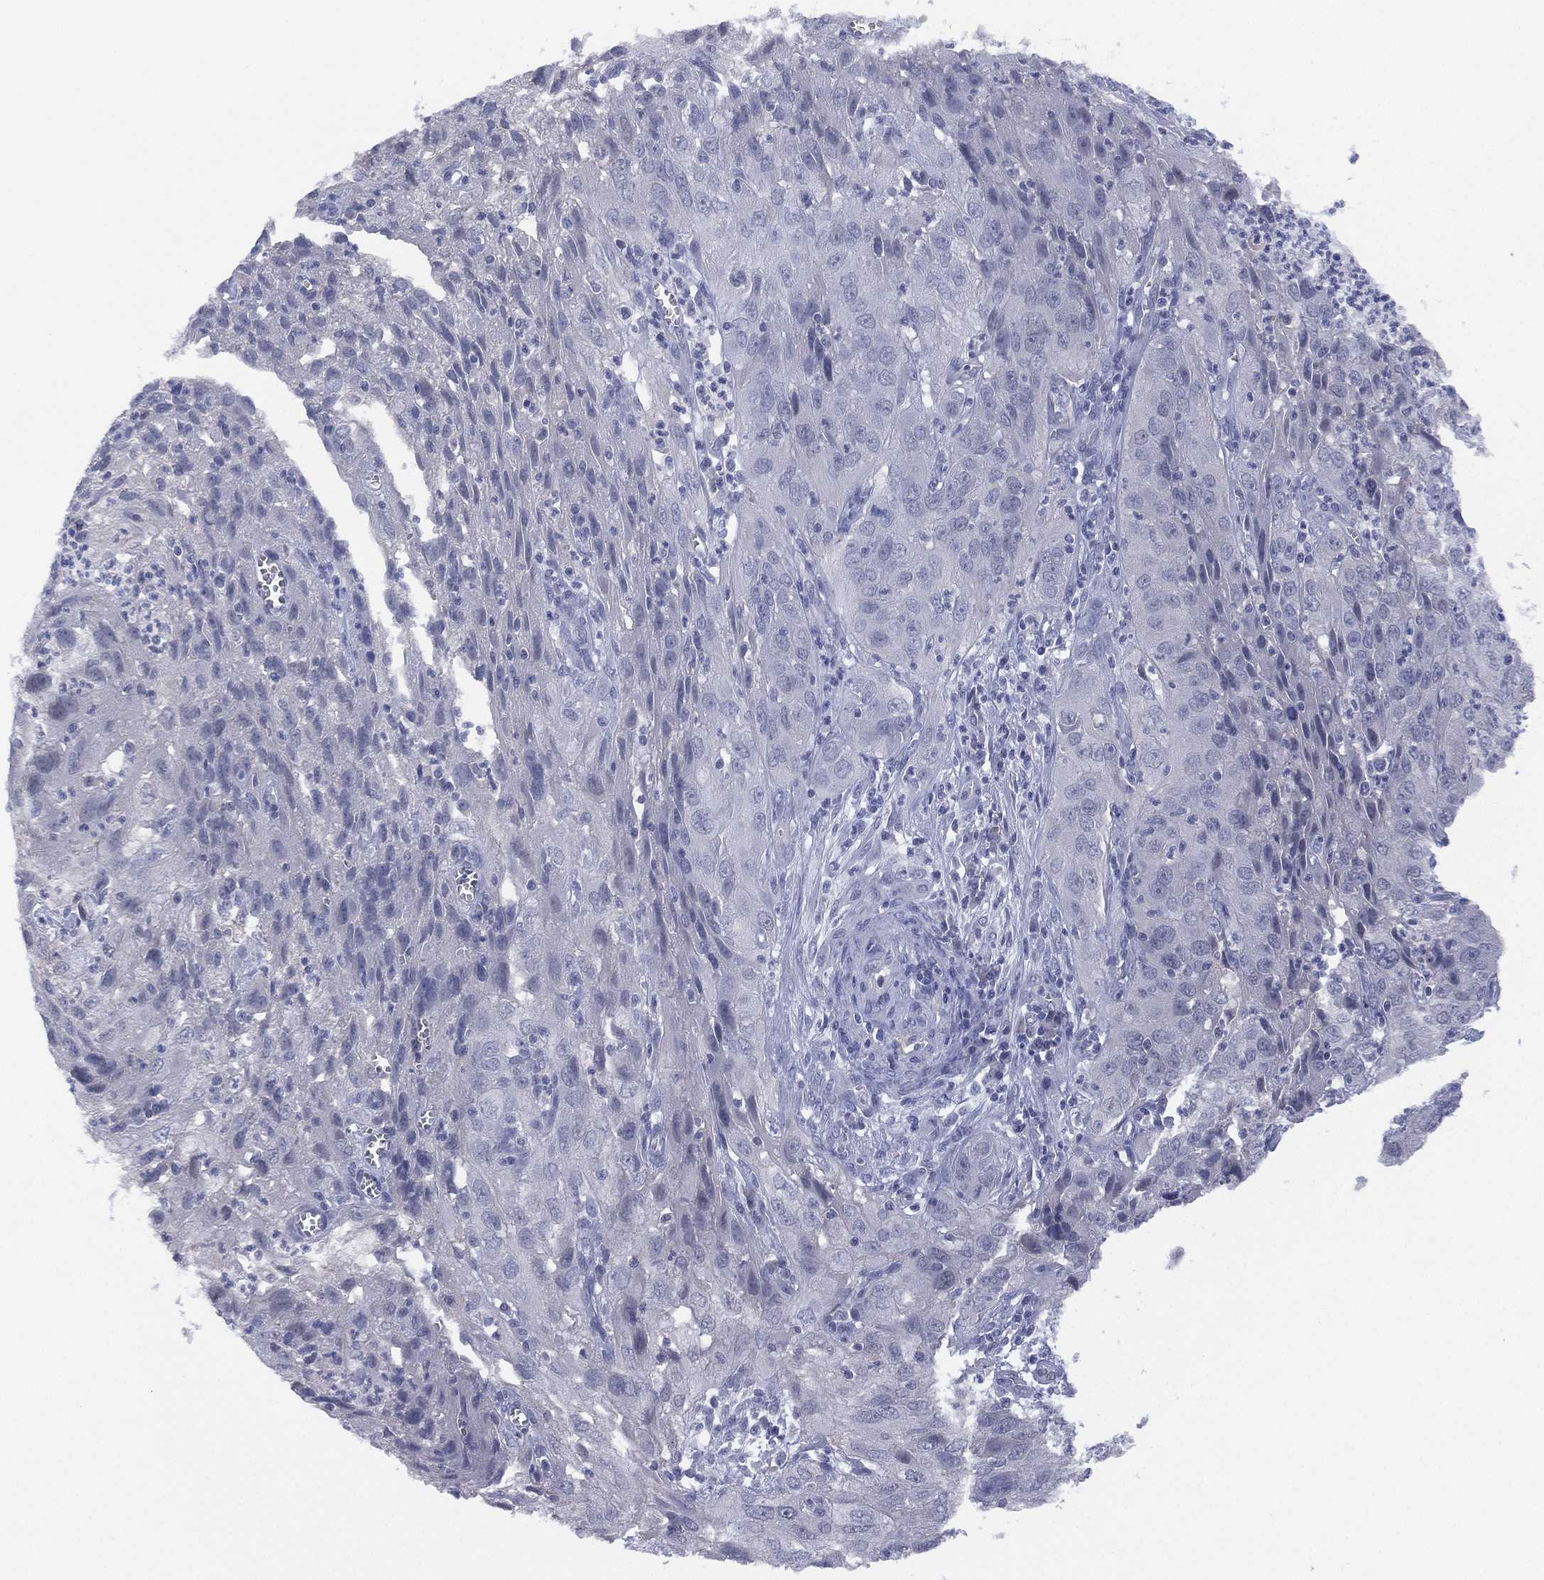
{"staining": {"intensity": "negative", "quantity": "none", "location": "none"}, "tissue": "cervical cancer", "cell_type": "Tumor cells", "image_type": "cancer", "snomed": [{"axis": "morphology", "description": "Squamous cell carcinoma, NOS"}, {"axis": "topography", "description": "Cervix"}], "caption": "A high-resolution histopathology image shows immunohistochemistry (IHC) staining of cervical squamous cell carcinoma, which shows no significant positivity in tumor cells.", "gene": "DDAH1", "patient": {"sex": "female", "age": 32}}